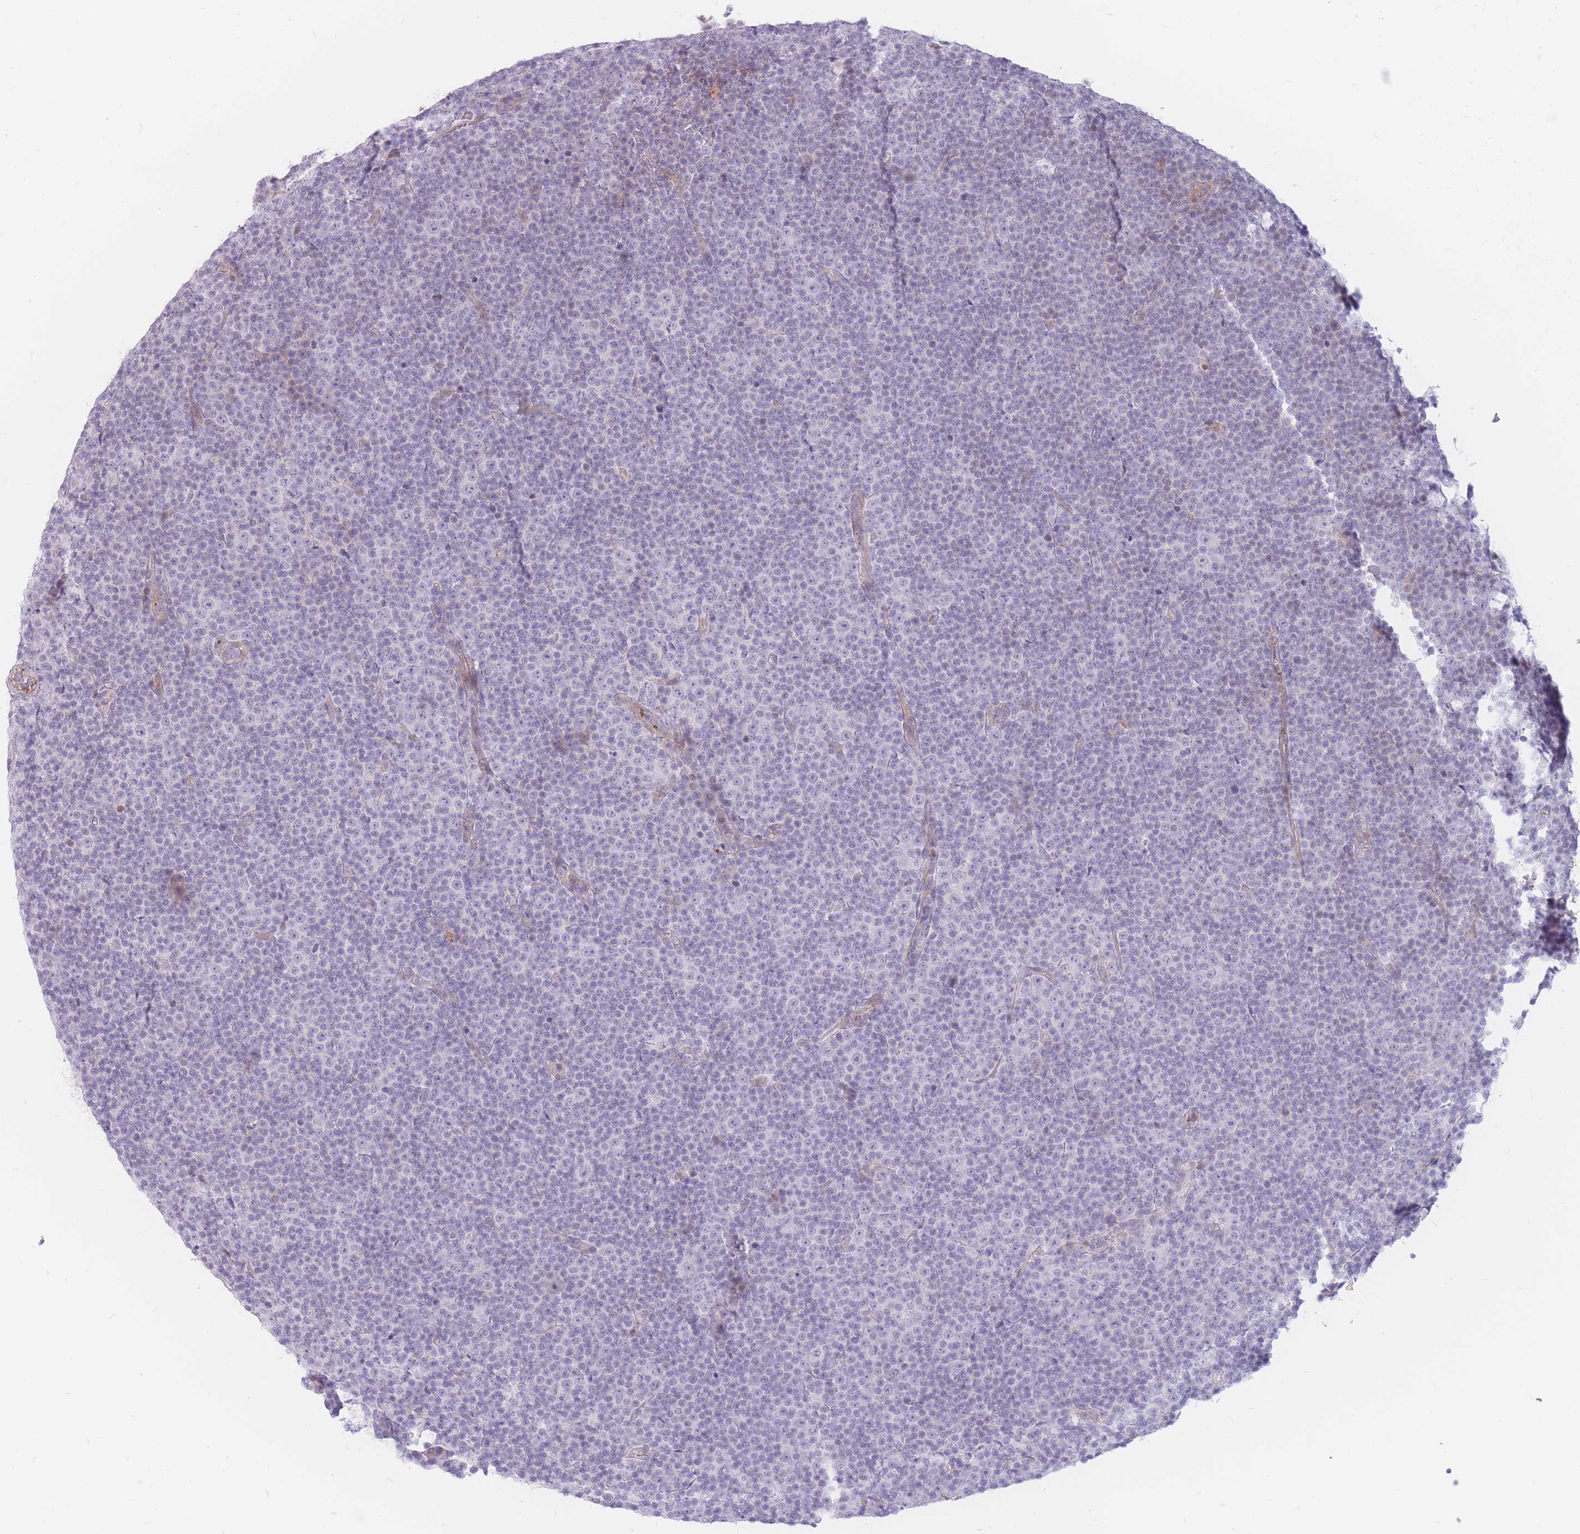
{"staining": {"intensity": "negative", "quantity": "none", "location": "none"}, "tissue": "lymphoma", "cell_type": "Tumor cells", "image_type": "cancer", "snomed": [{"axis": "morphology", "description": "Malignant lymphoma, non-Hodgkin's type, Low grade"}, {"axis": "topography", "description": "Lymph node"}], "caption": "Lymphoma was stained to show a protein in brown. There is no significant staining in tumor cells. (Stains: DAB (3,3'-diaminobenzidine) IHC with hematoxylin counter stain, Microscopy: brightfield microscopy at high magnification).", "gene": "PTGDR", "patient": {"sex": "female", "age": 67}}